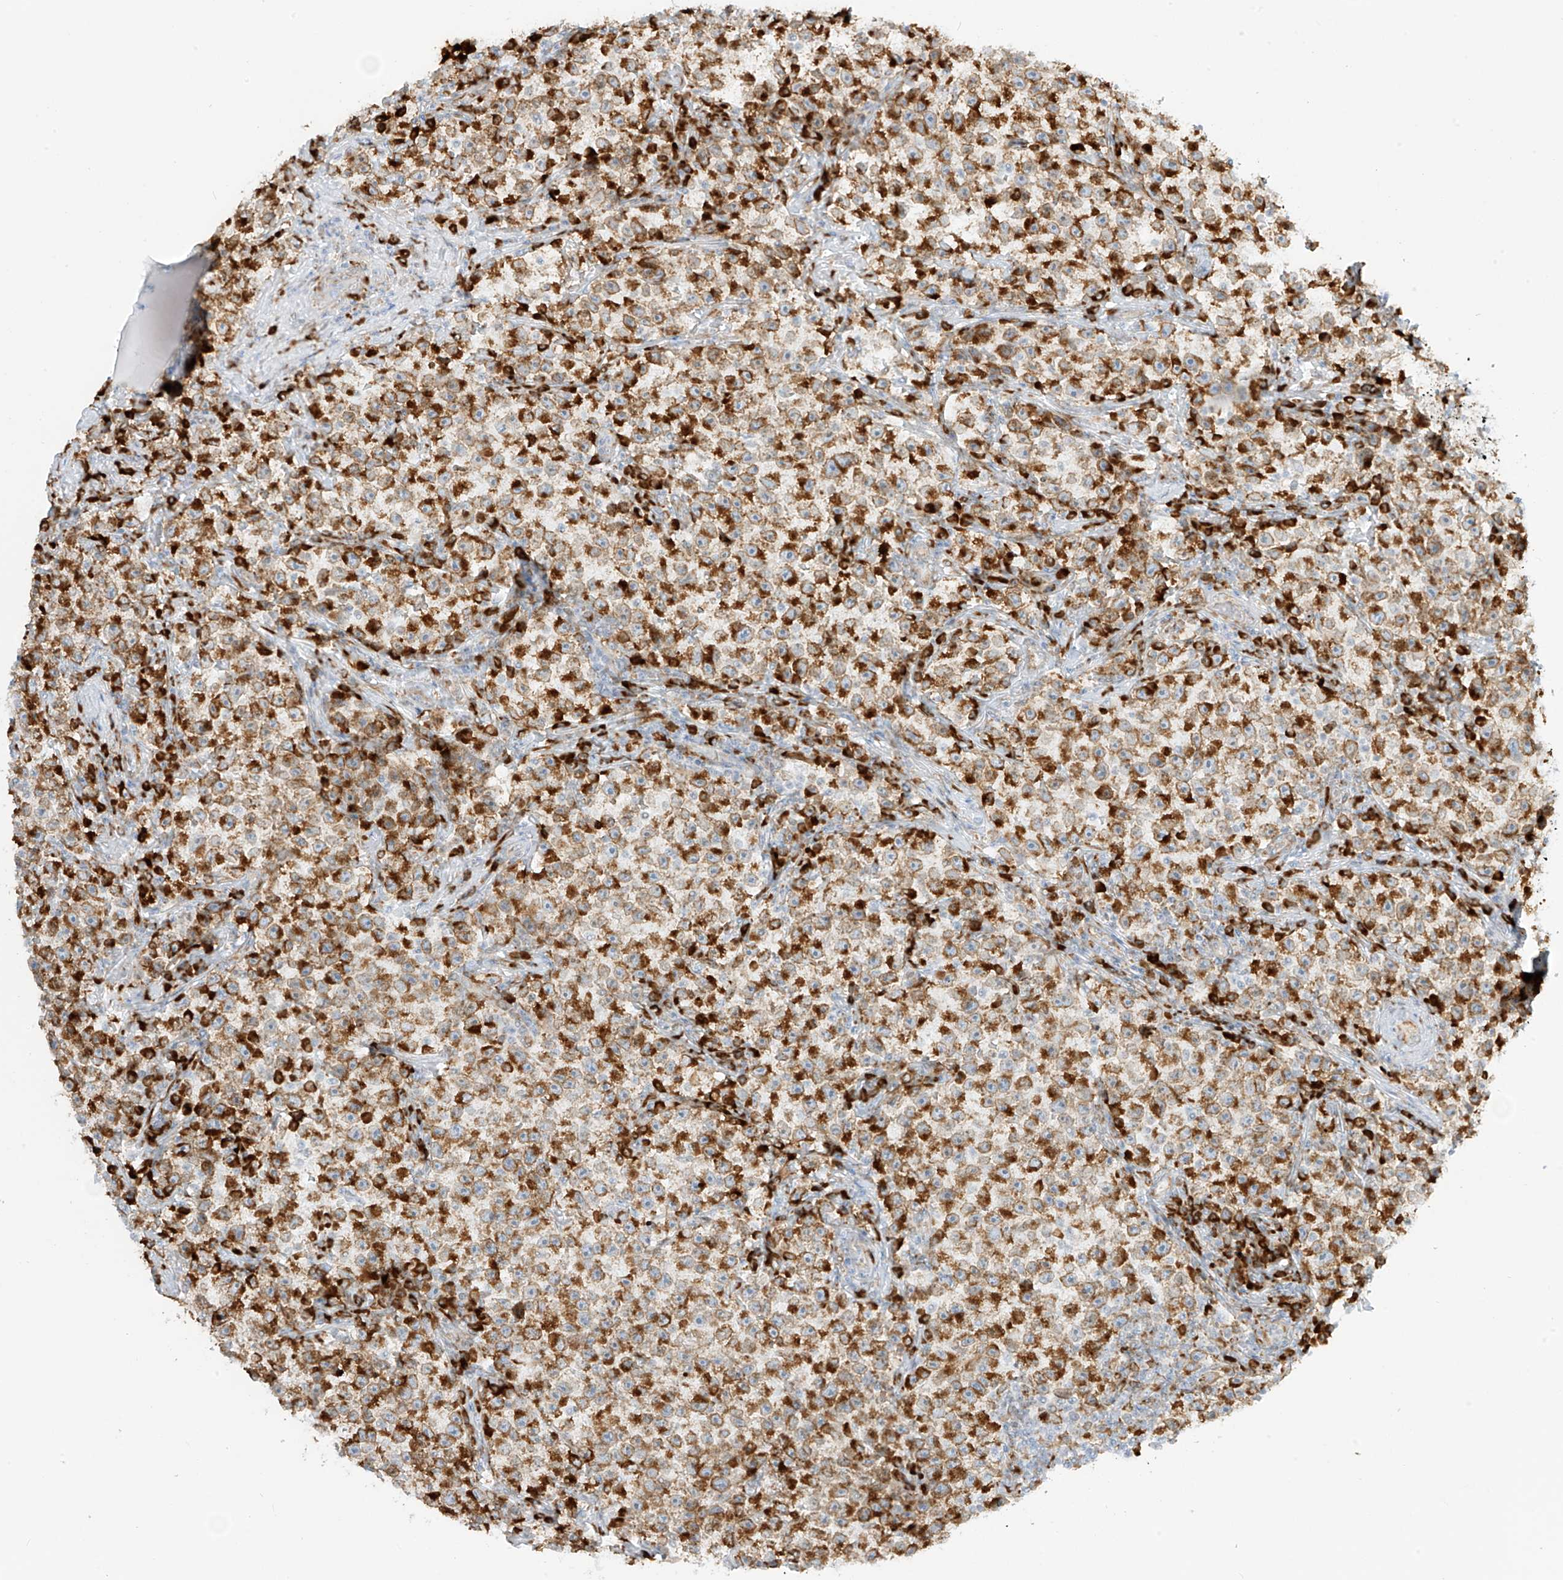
{"staining": {"intensity": "strong", "quantity": ">75%", "location": "cytoplasmic/membranous"}, "tissue": "testis cancer", "cell_type": "Tumor cells", "image_type": "cancer", "snomed": [{"axis": "morphology", "description": "Seminoma, NOS"}, {"axis": "topography", "description": "Testis"}], "caption": "High-power microscopy captured an immunohistochemistry photomicrograph of testis seminoma, revealing strong cytoplasmic/membranous positivity in approximately >75% of tumor cells. Using DAB (3,3'-diaminobenzidine) (brown) and hematoxylin (blue) stains, captured at high magnification using brightfield microscopy.", "gene": "LRRC59", "patient": {"sex": "male", "age": 22}}